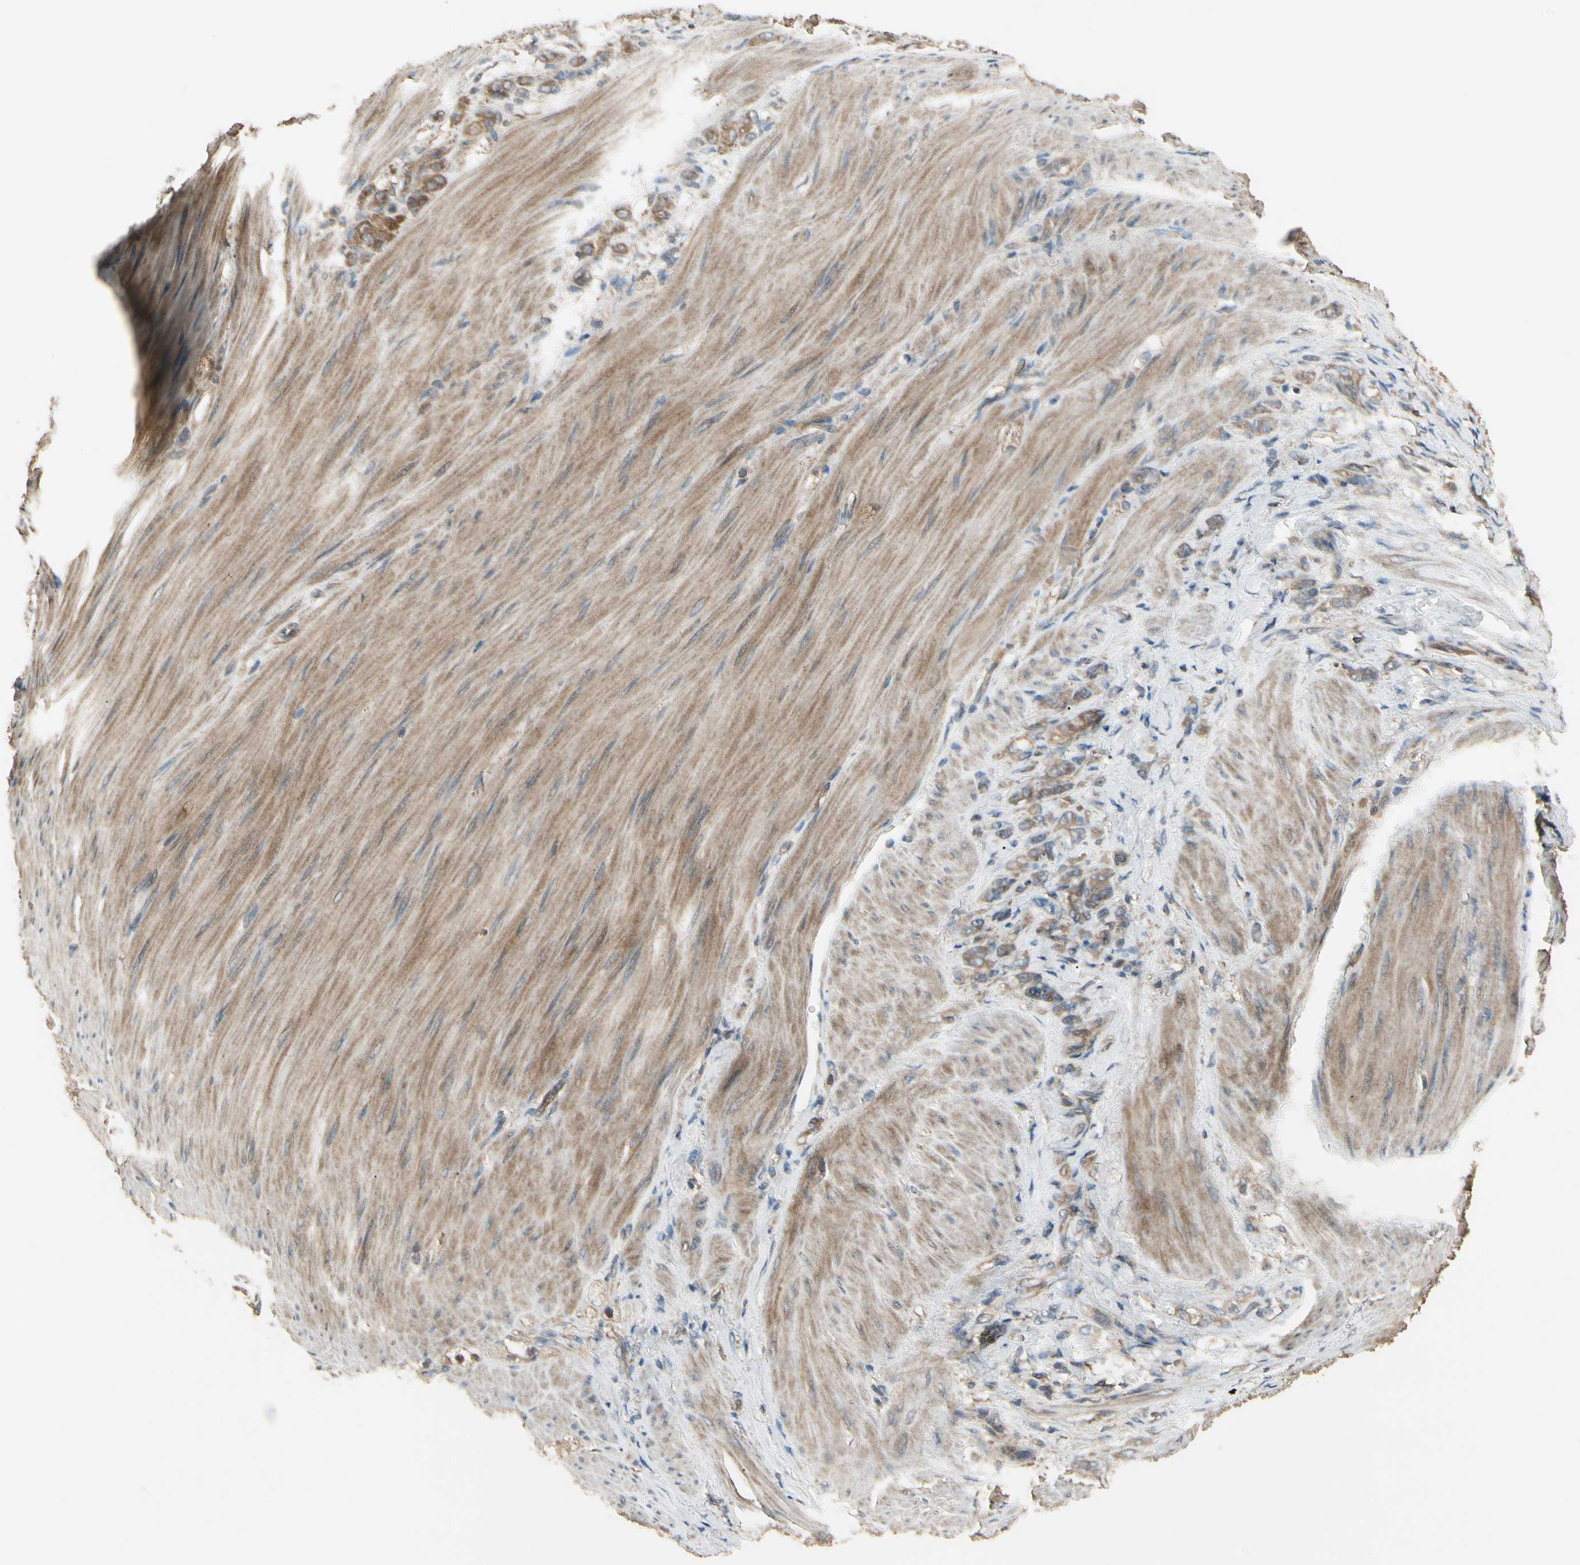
{"staining": {"intensity": "moderate", "quantity": ">75%", "location": "cytoplasmic/membranous"}, "tissue": "stomach cancer", "cell_type": "Tumor cells", "image_type": "cancer", "snomed": [{"axis": "morphology", "description": "Adenocarcinoma, NOS"}, {"axis": "topography", "description": "Stomach"}], "caption": "Immunohistochemical staining of stomach cancer displays moderate cytoplasmic/membranous protein expression in about >75% of tumor cells.", "gene": "CCT7", "patient": {"sex": "male", "age": 82}}